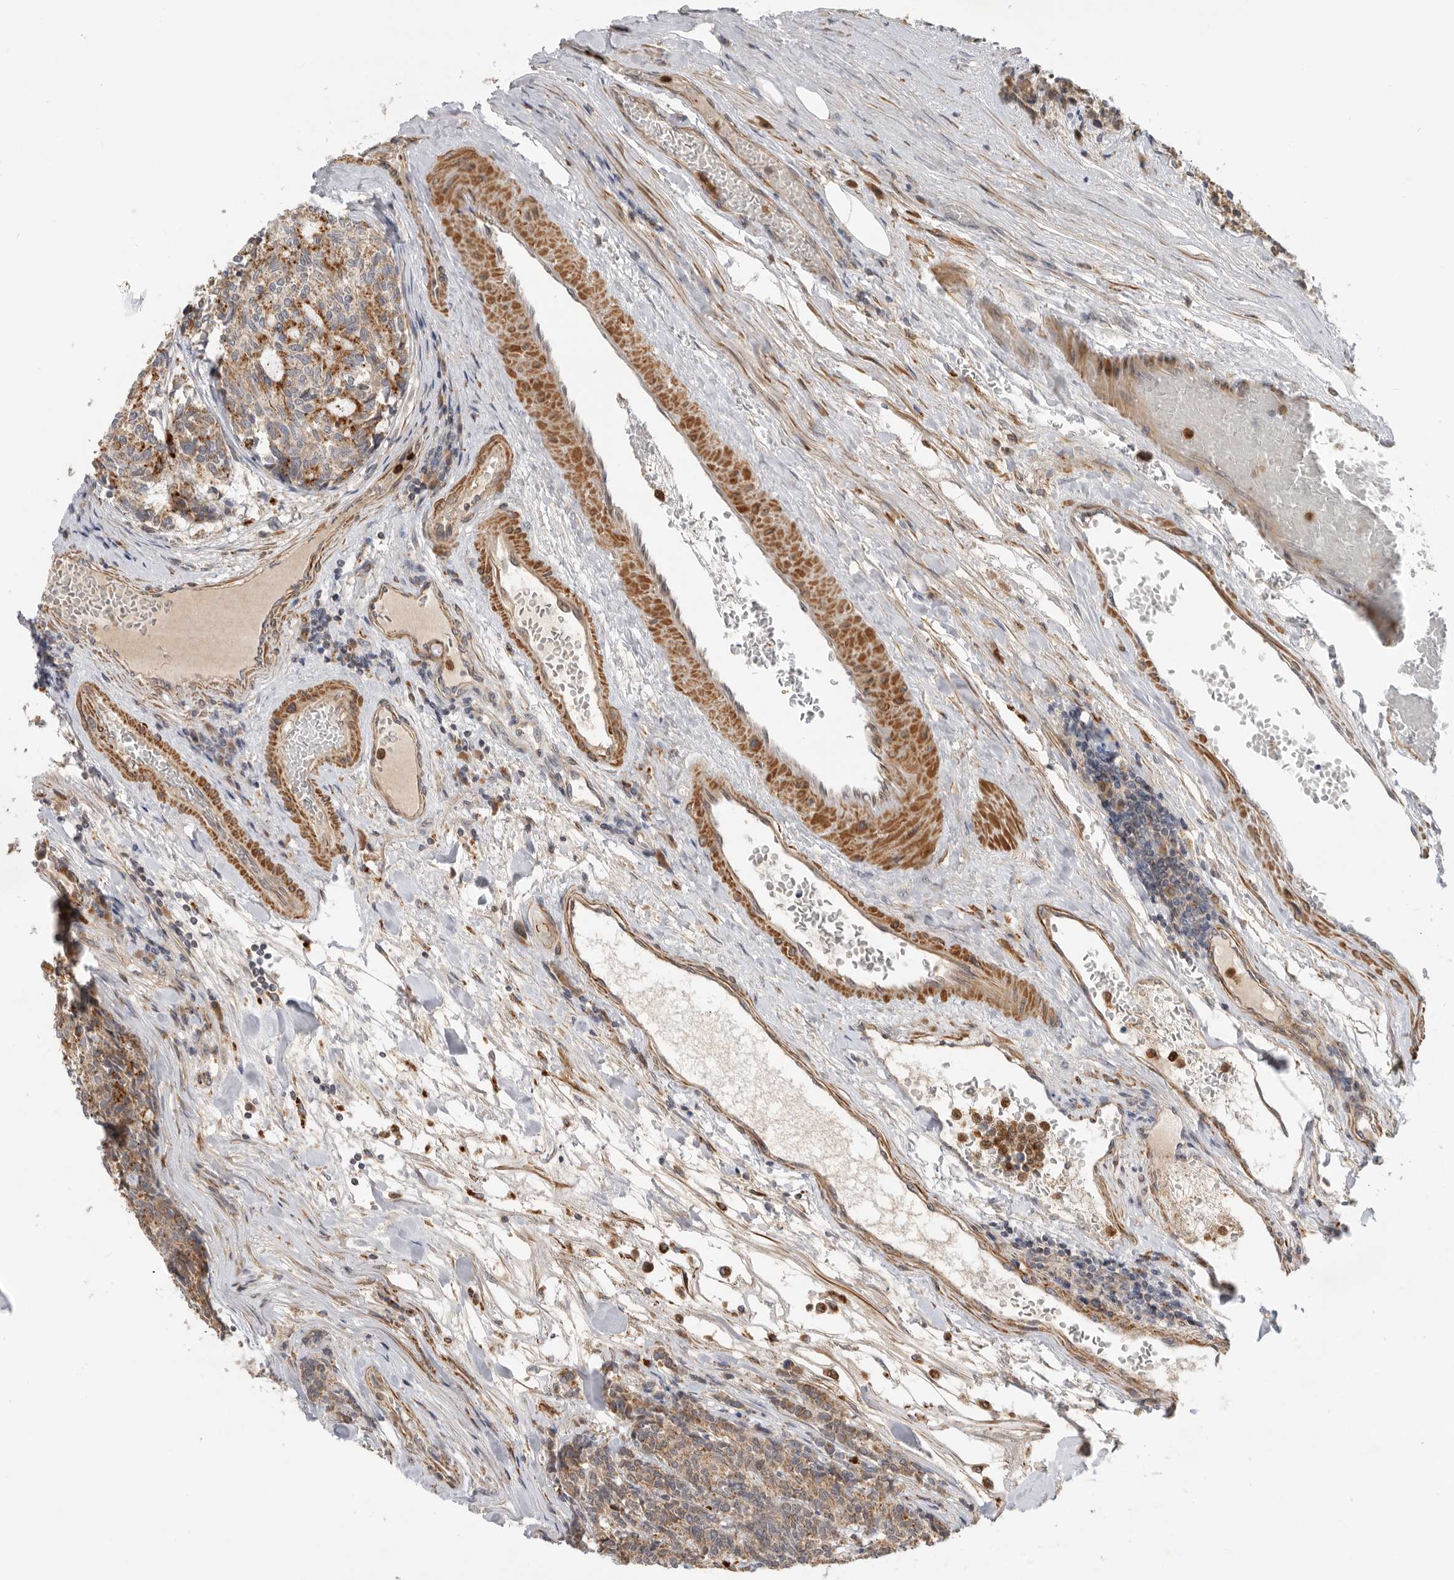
{"staining": {"intensity": "moderate", "quantity": ">75%", "location": "cytoplasmic/membranous"}, "tissue": "carcinoid", "cell_type": "Tumor cells", "image_type": "cancer", "snomed": [{"axis": "morphology", "description": "Carcinoid, malignant, NOS"}, {"axis": "topography", "description": "Pancreas"}], "caption": "This image reveals carcinoid stained with immunohistochemistry to label a protein in brown. The cytoplasmic/membranous of tumor cells show moderate positivity for the protein. Nuclei are counter-stained blue.", "gene": "GNE", "patient": {"sex": "female", "age": 54}}